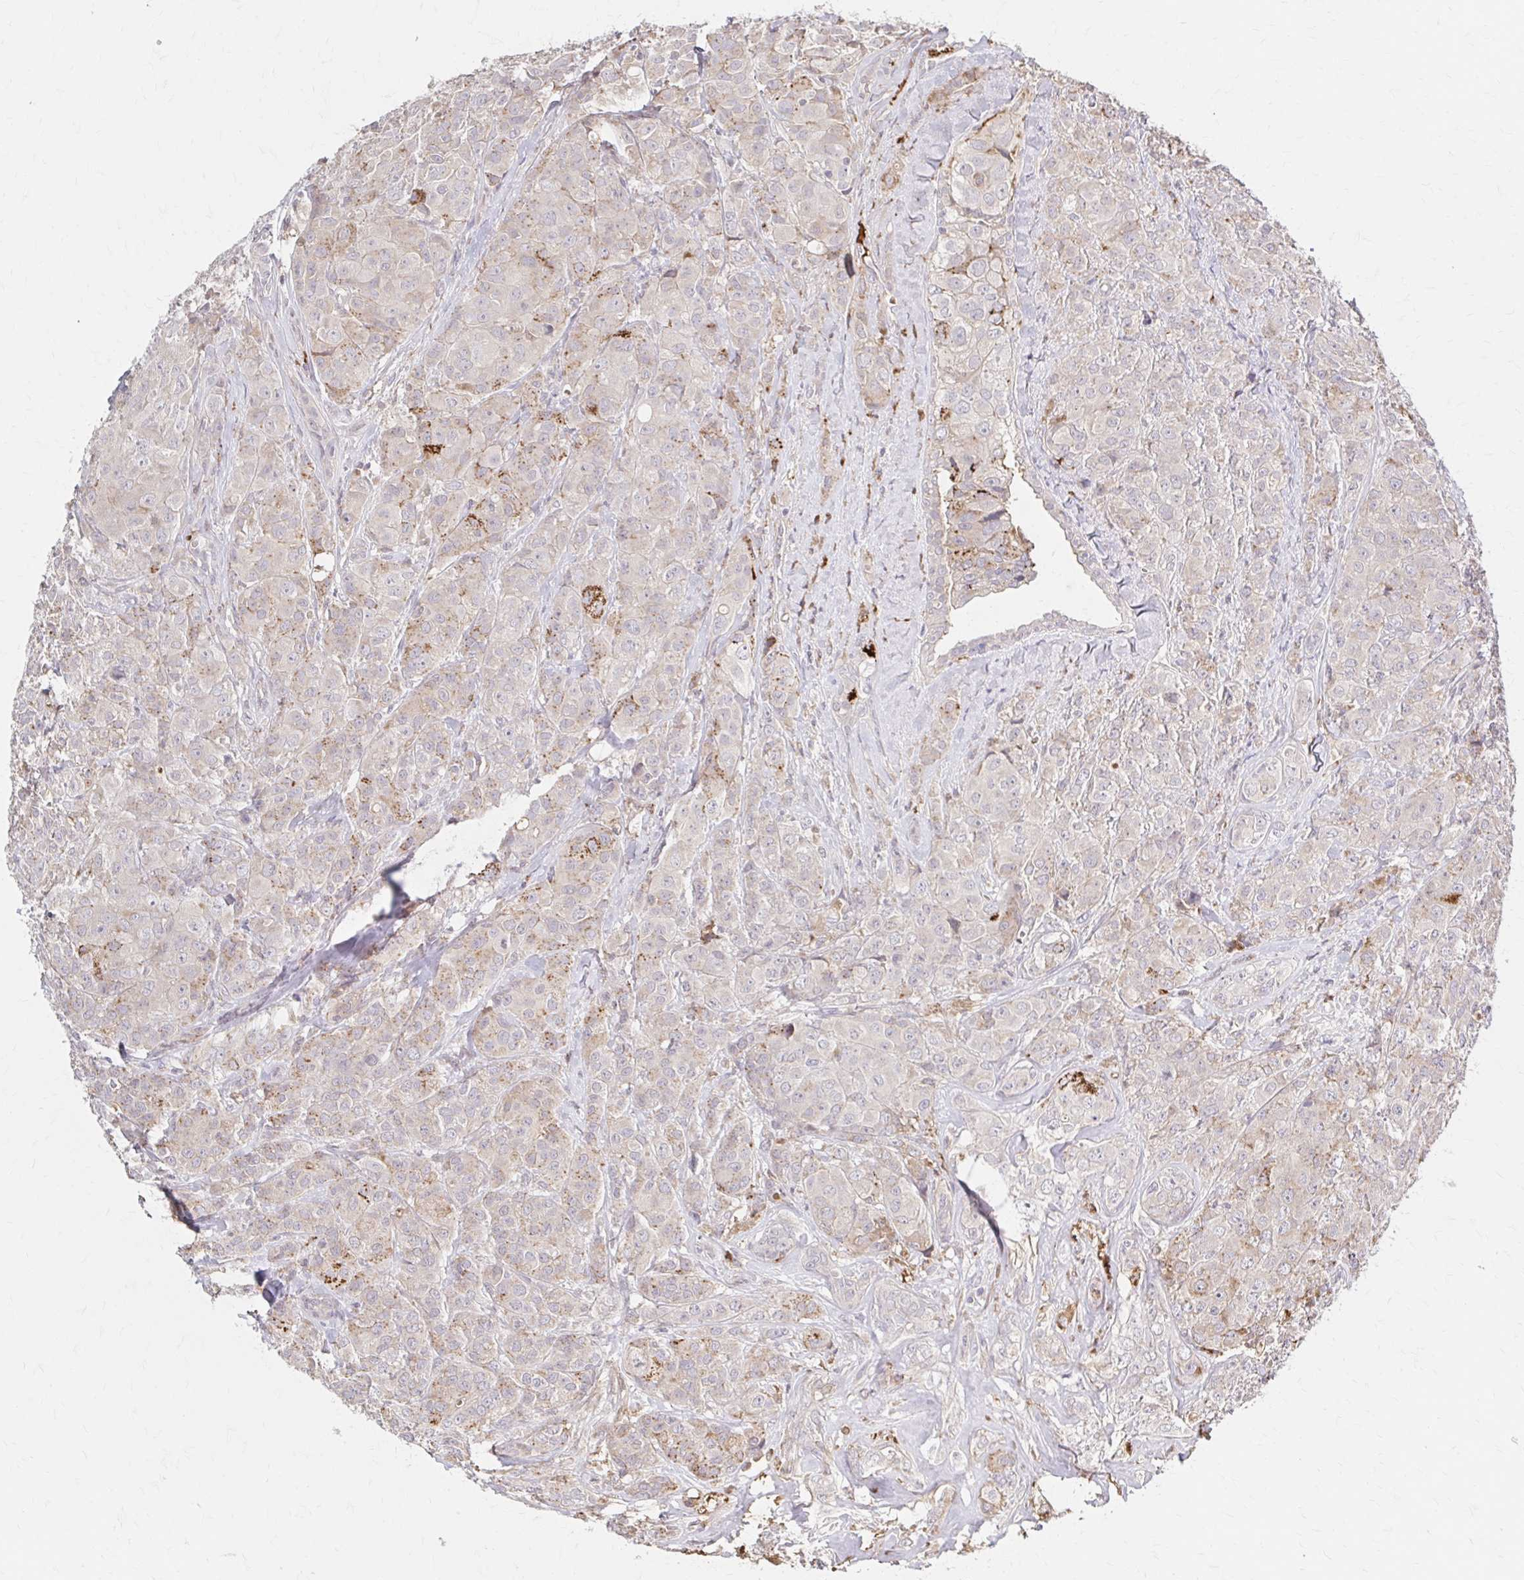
{"staining": {"intensity": "moderate", "quantity": "<25%", "location": "cytoplasmic/membranous"}, "tissue": "breast cancer", "cell_type": "Tumor cells", "image_type": "cancer", "snomed": [{"axis": "morphology", "description": "Normal tissue, NOS"}, {"axis": "morphology", "description": "Duct carcinoma"}, {"axis": "topography", "description": "Breast"}], "caption": "Immunohistochemistry photomicrograph of neoplastic tissue: human infiltrating ductal carcinoma (breast) stained using immunohistochemistry demonstrates low levels of moderate protein expression localized specifically in the cytoplasmic/membranous of tumor cells, appearing as a cytoplasmic/membranous brown color.", "gene": "HMGCS2", "patient": {"sex": "female", "age": 43}}